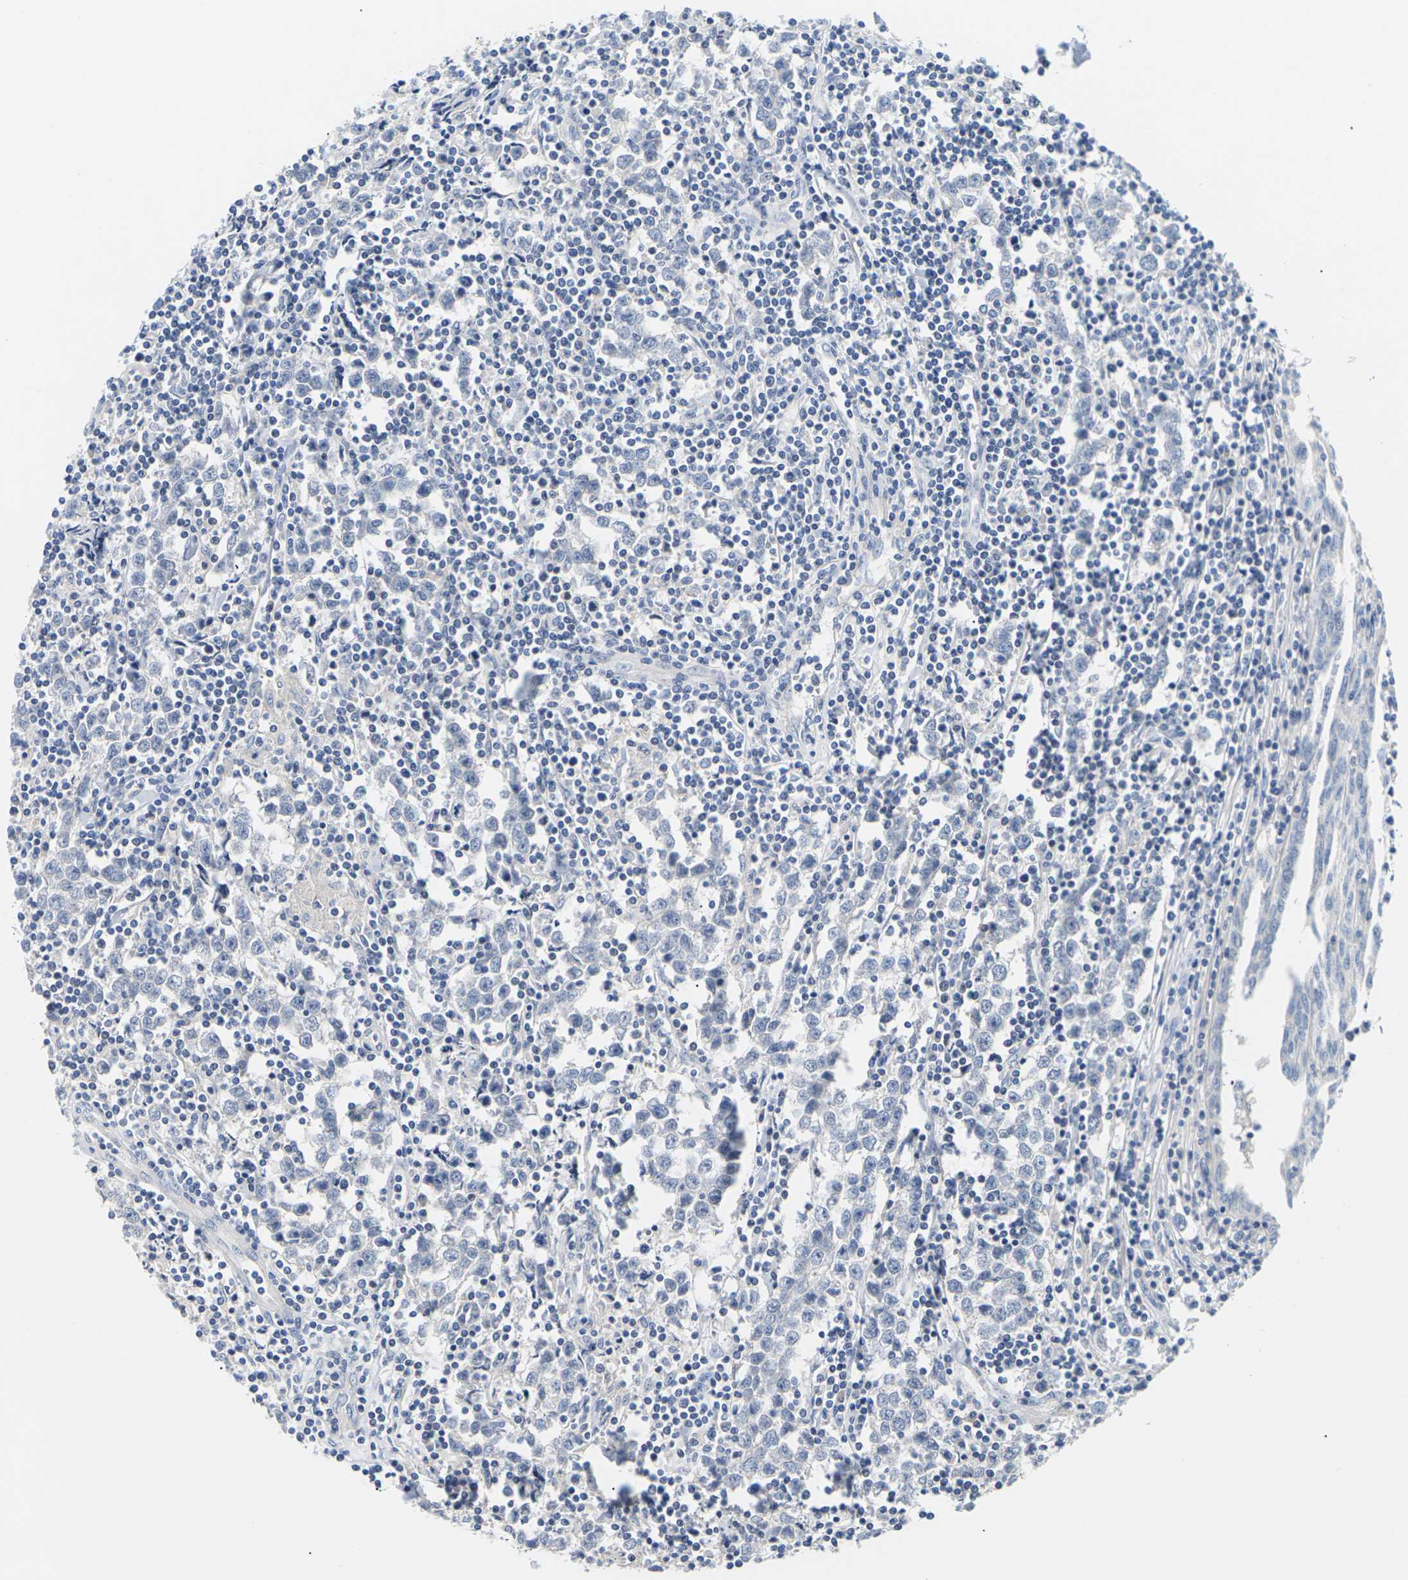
{"staining": {"intensity": "negative", "quantity": "none", "location": "none"}, "tissue": "testis cancer", "cell_type": "Tumor cells", "image_type": "cancer", "snomed": [{"axis": "morphology", "description": "Seminoma, NOS"}, {"axis": "morphology", "description": "Carcinoma, Embryonal, NOS"}, {"axis": "topography", "description": "Testis"}], "caption": "Protein analysis of testis cancer demonstrates no significant staining in tumor cells.", "gene": "TMCO4", "patient": {"sex": "male", "age": 36}}